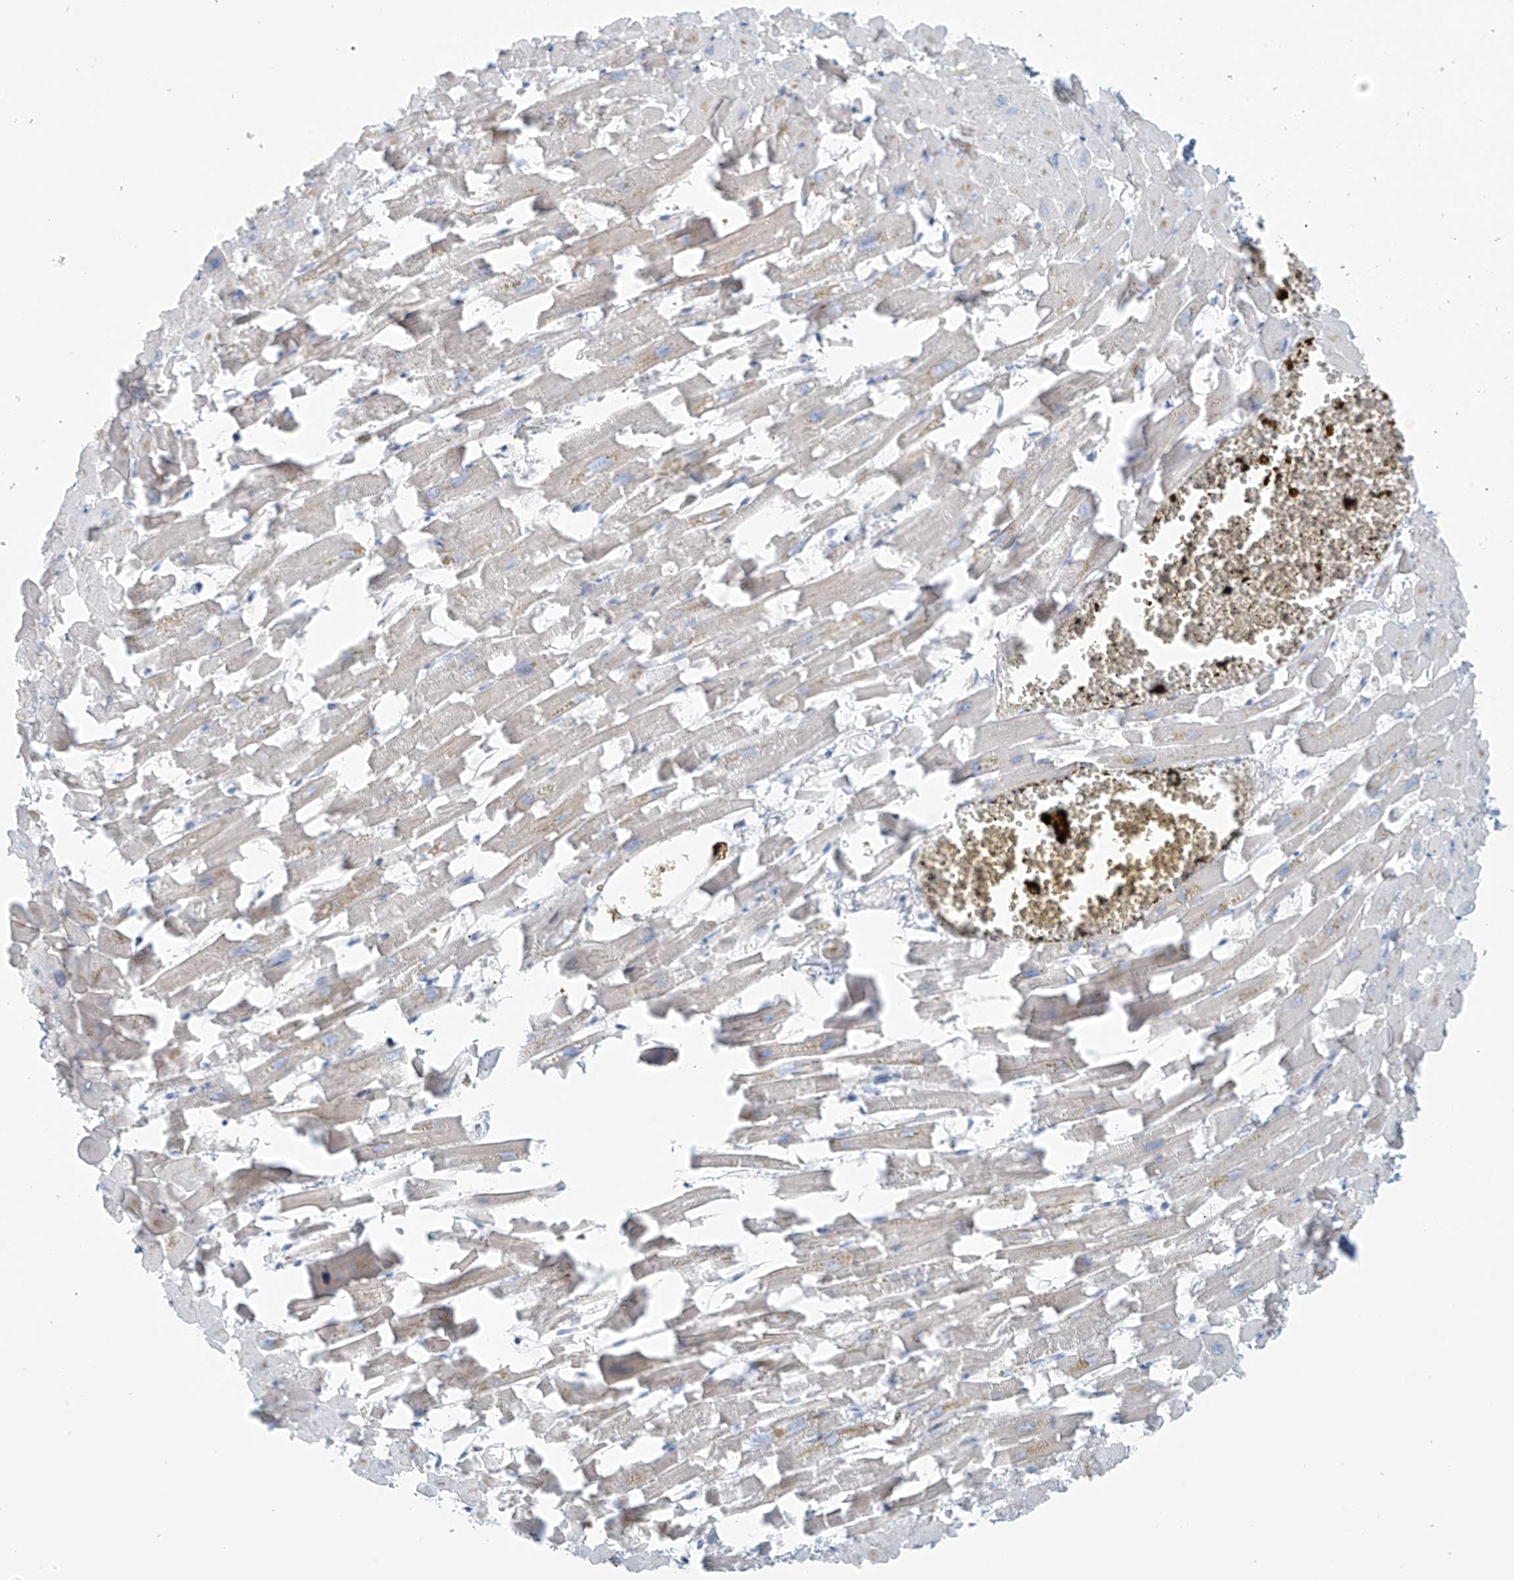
{"staining": {"intensity": "weak", "quantity": "<25%", "location": "cytoplasmic/membranous"}, "tissue": "heart muscle", "cell_type": "Cardiomyocytes", "image_type": "normal", "snomed": [{"axis": "morphology", "description": "Normal tissue, NOS"}, {"axis": "topography", "description": "Heart"}], "caption": "IHC micrograph of normal heart muscle: human heart muscle stained with DAB (3,3'-diaminobenzidine) demonstrates no significant protein positivity in cardiomyocytes.", "gene": "SLC25A43", "patient": {"sex": "female", "age": 64}}